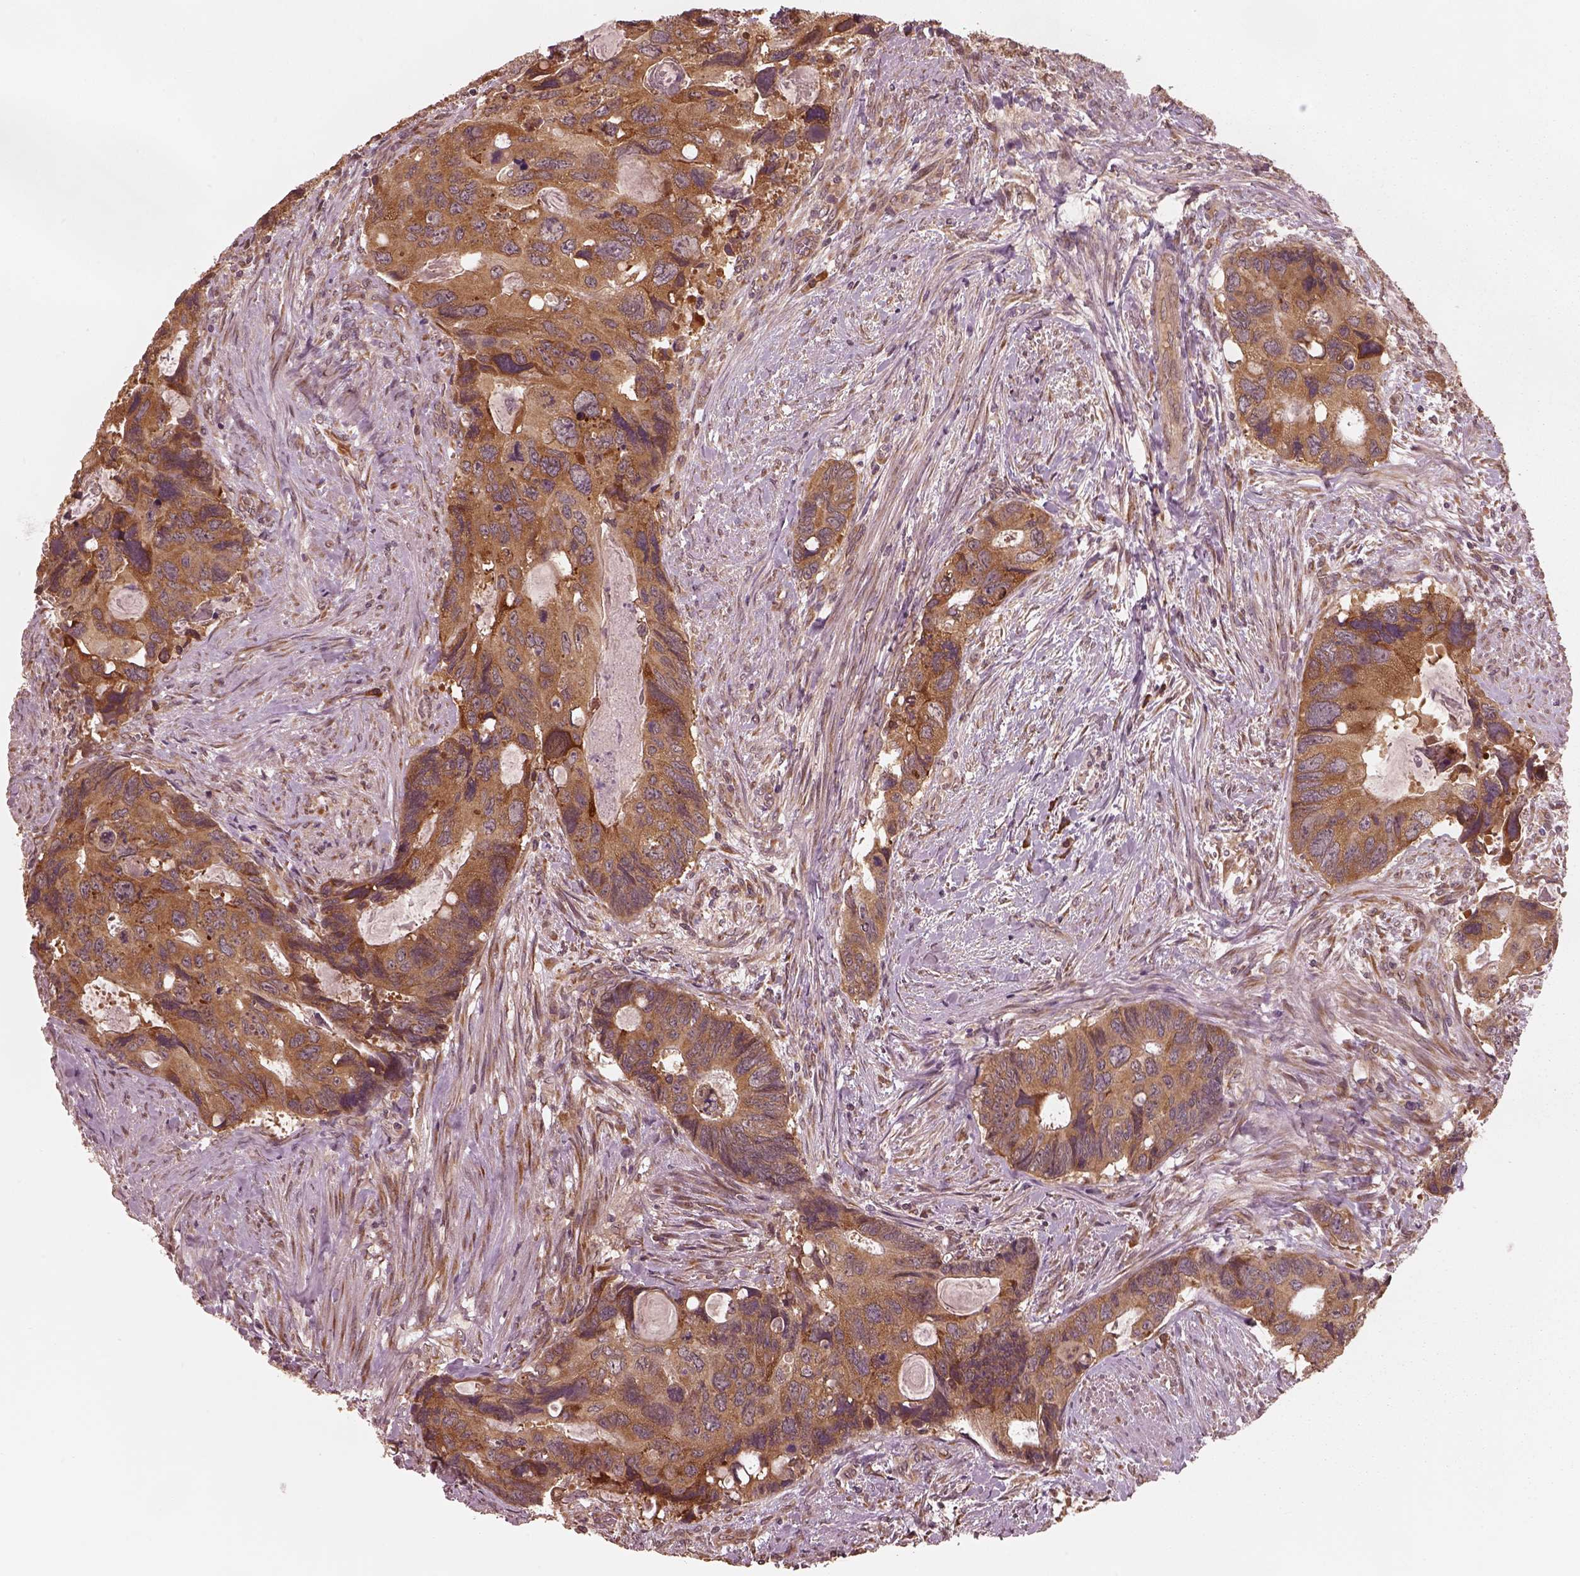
{"staining": {"intensity": "moderate", "quantity": ">75%", "location": "cytoplasmic/membranous"}, "tissue": "colorectal cancer", "cell_type": "Tumor cells", "image_type": "cancer", "snomed": [{"axis": "morphology", "description": "Adenocarcinoma, NOS"}, {"axis": "topography", "description": "Rectum"}], "caption": "Protein expression analysis of human adenocarcinoma (colorectal) reveals moderate cytoplasmic/membranous staining in about >75% of tumor cells.", "gene": "RPS5", "patient": {"sex": "male", "age": 62}}